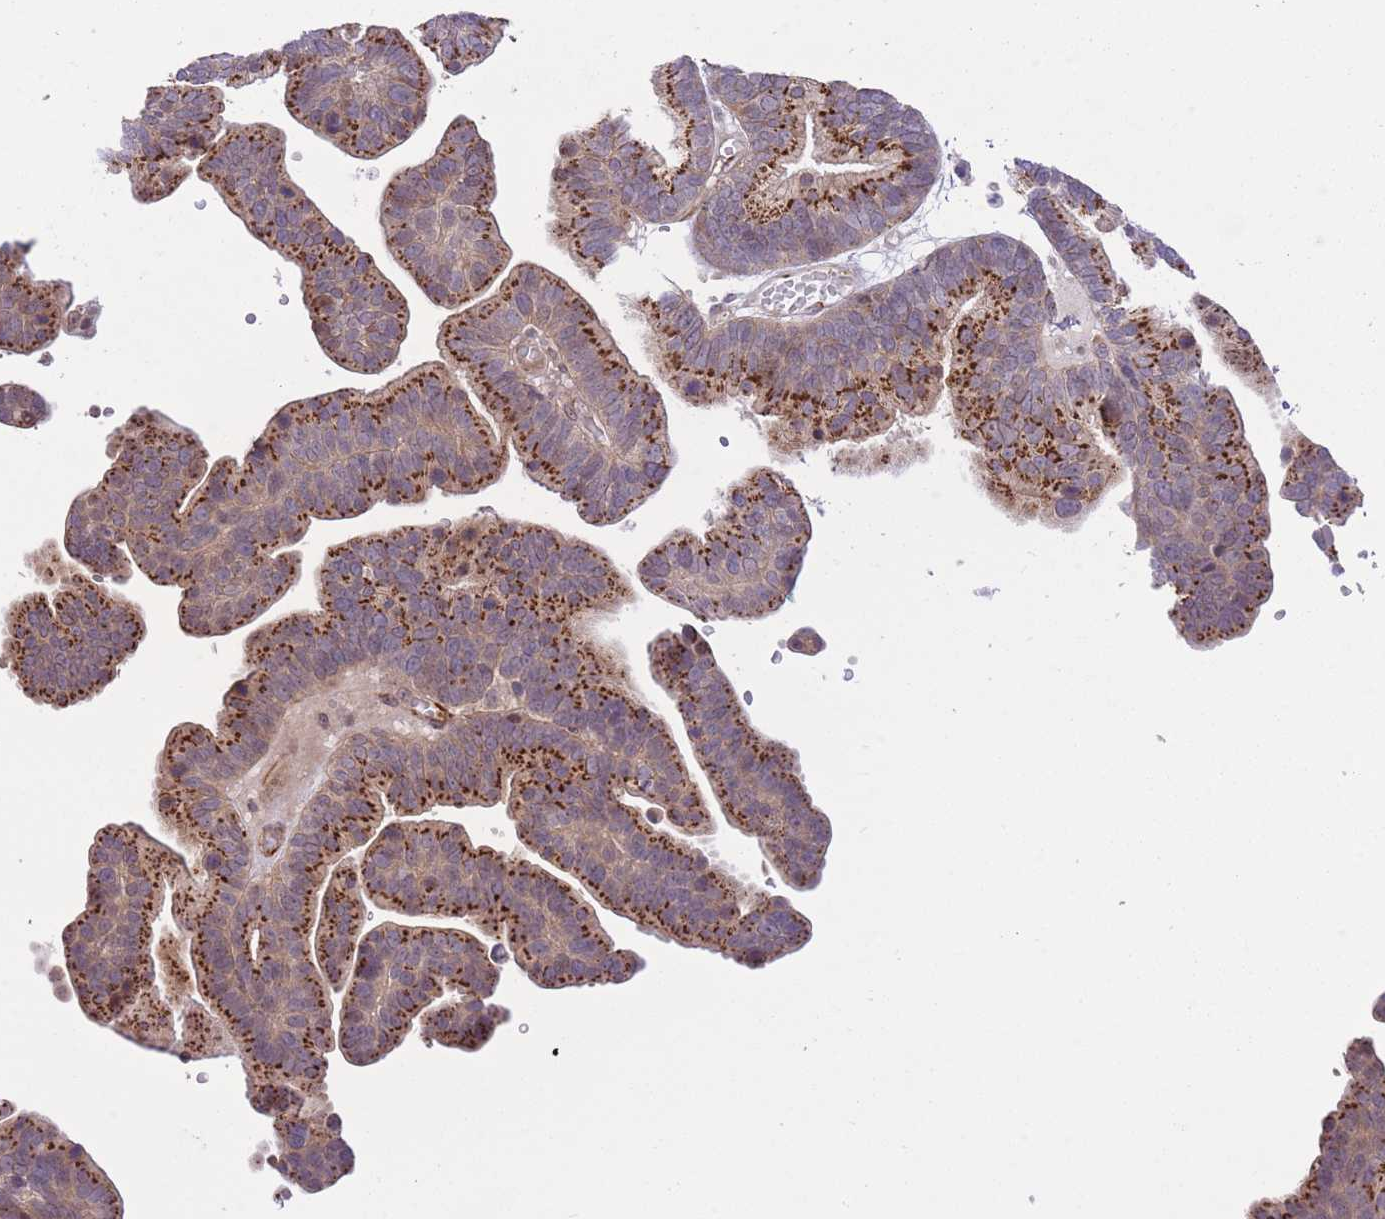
{"staining": {"intensity": "strong", "quantity": ">75%", "location": "cytoplasmic/membranous"}, "tissue": "ovarian cancer", "cell_type": "Tumor cells", "image_type": "cancer", "snomed": [{"axis": "morphology", "description": "Cystadenocarcinoma, serous, NOS"}, {"axis": "topography", "description": "Ovary"}], "caption": "Ovarian cancer (serous cystadenocarcinoma) stained with DAB (3,3'-diaminobenzidine) immunohistochemistry (IHC) reveals high levels of strong cytoplasmic/membranous expression in approximately >75% of tumor cells.", "gene": "ZBED5", "patient": {"sex": "female", "age": 56}}